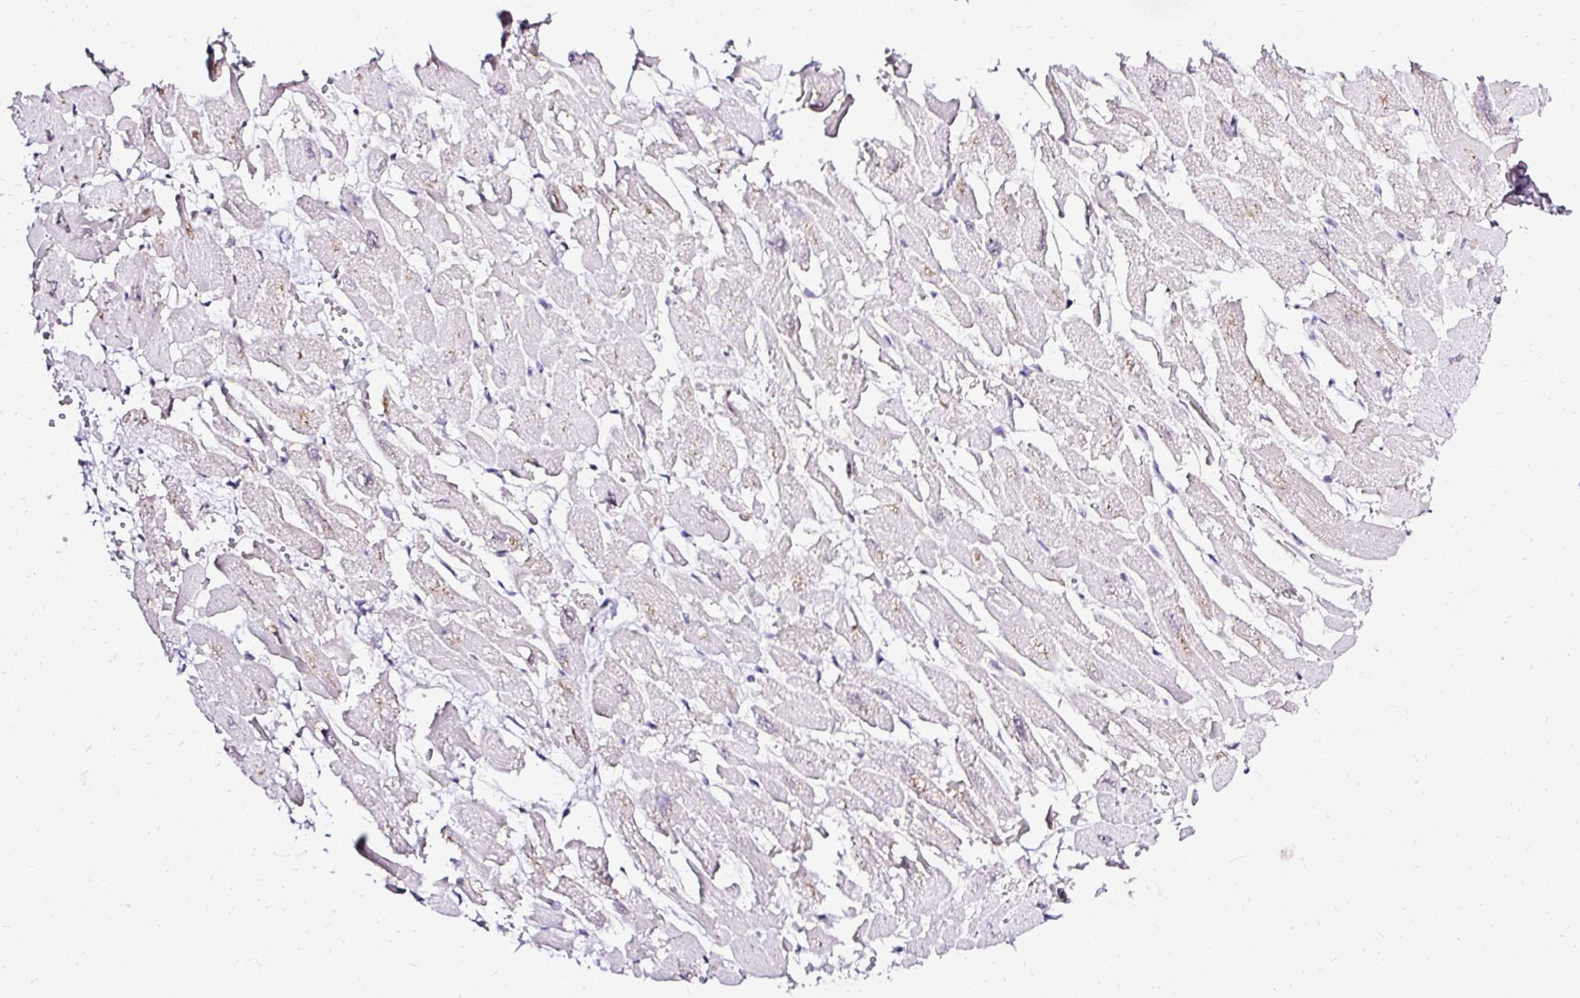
{"staining": {"intensity": "negative", "quantity": "none", "location": "none"}, "tissue": "heart muscle", "cell_type": "Cardiomyocytes", "image_type": "normal", "snomed": [{"axis": "morphology", "description": "Normal tissue, NOS"}, {"axis": "topography", "description": "Heart"}], "caption": "An immunohistochemistry image of normal heart muscle is shown. There is no staining in cardiomyocytes of heart muscle.", "gene": "SEC63", "patient": {"sex": "male", "age": 54}}